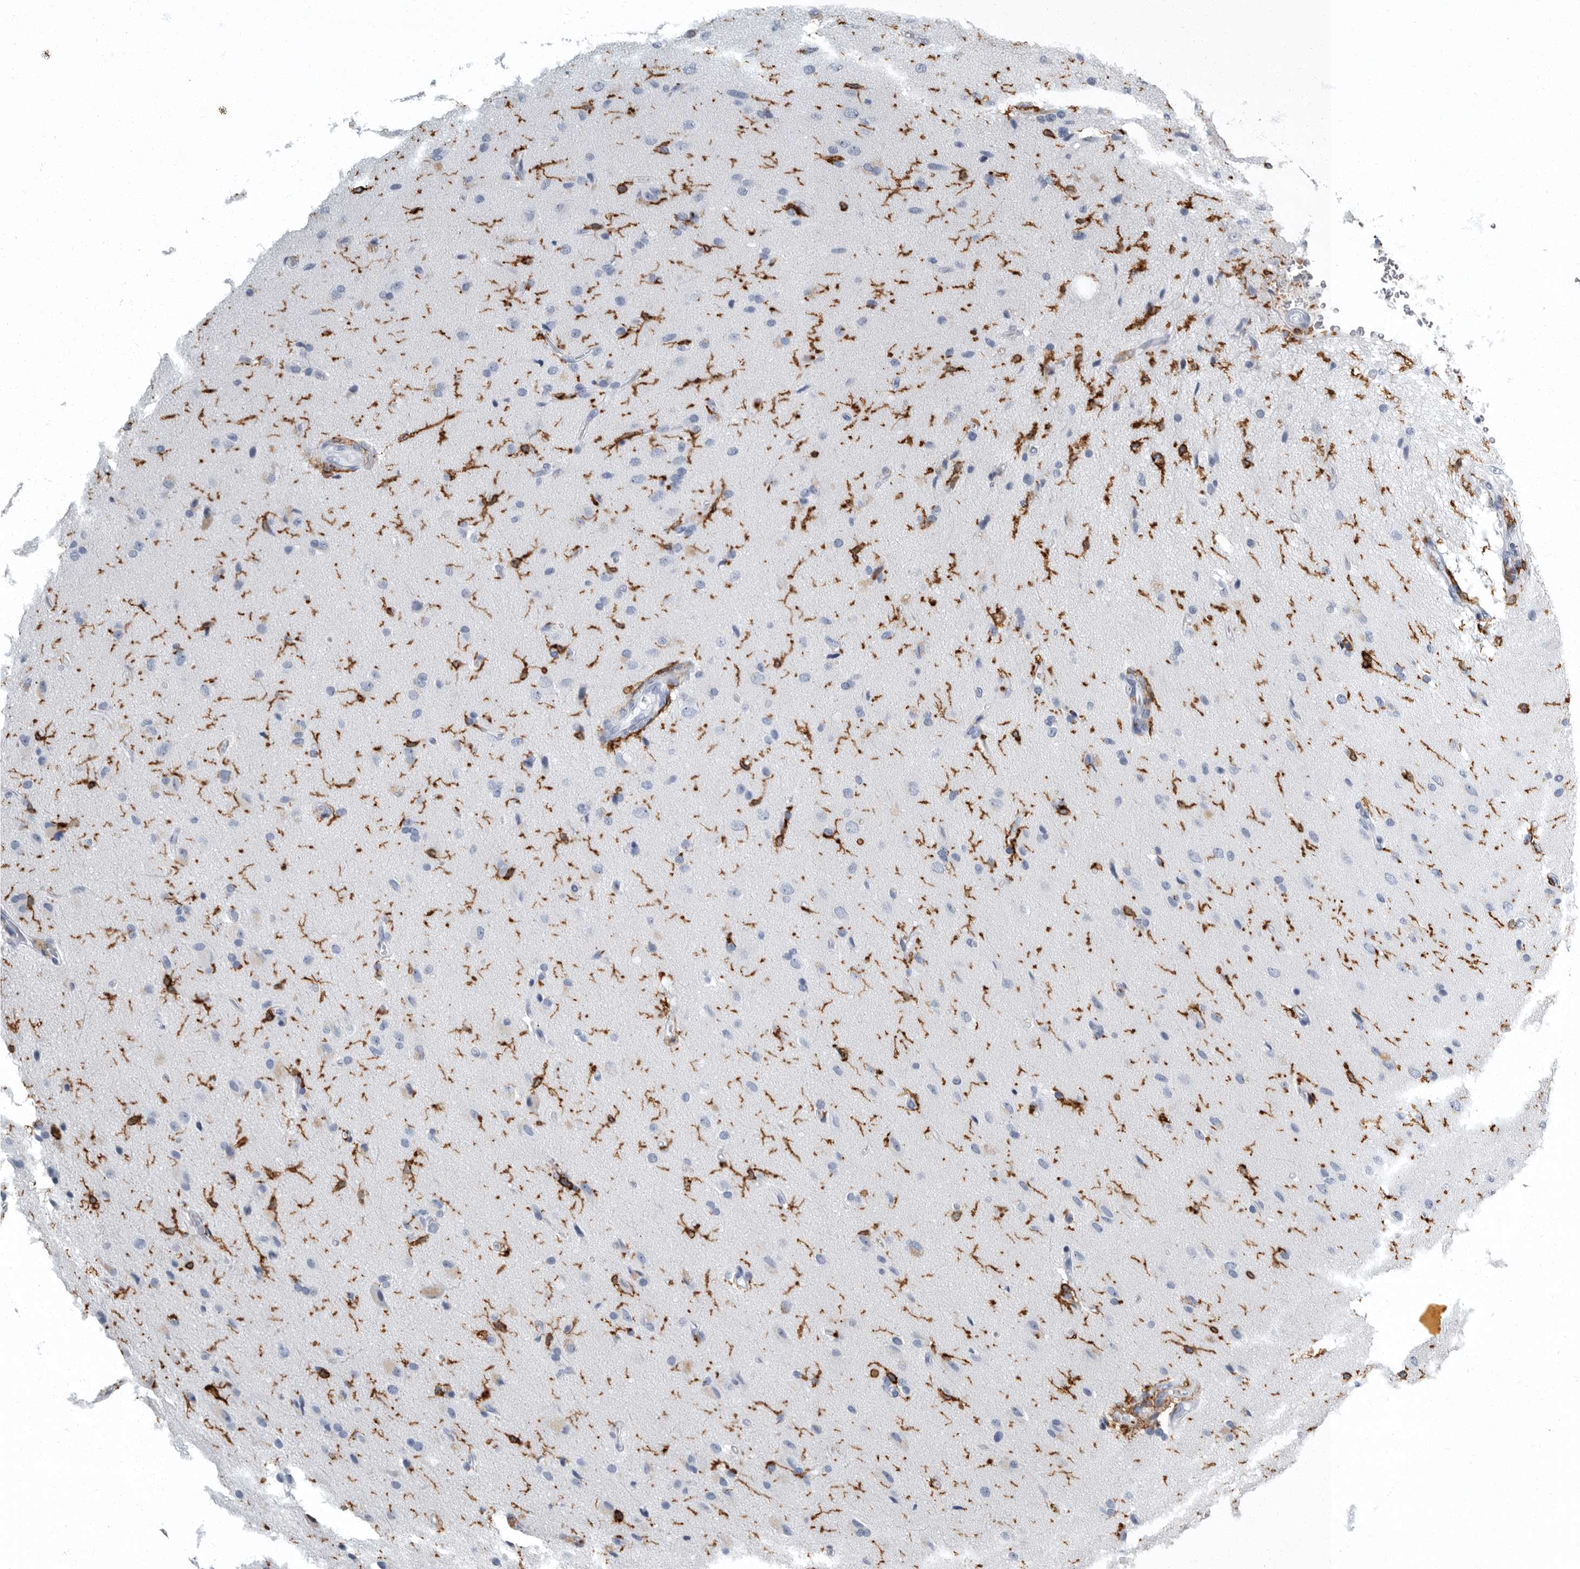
{"staining": {"intensity": "negative", "quantity": "none", "location": "none"}, "tissue": "glioma", "cell_type": "Tumor cells", "image_type": "cancer", "snomed": [{"axis": "morphology", "description": "Glioma, malignant, High grade"}, {"axis": "topography", "description": "Brain"}], "caption": "This micrograph is of malignant high-grade glioma stained with IHC to label a protein in brown with the nuclei are counter-stained blue. There is no positivity in tumor cells.", "gene": "FCER1G", "patient": {"sex": "male", "age": 72}}